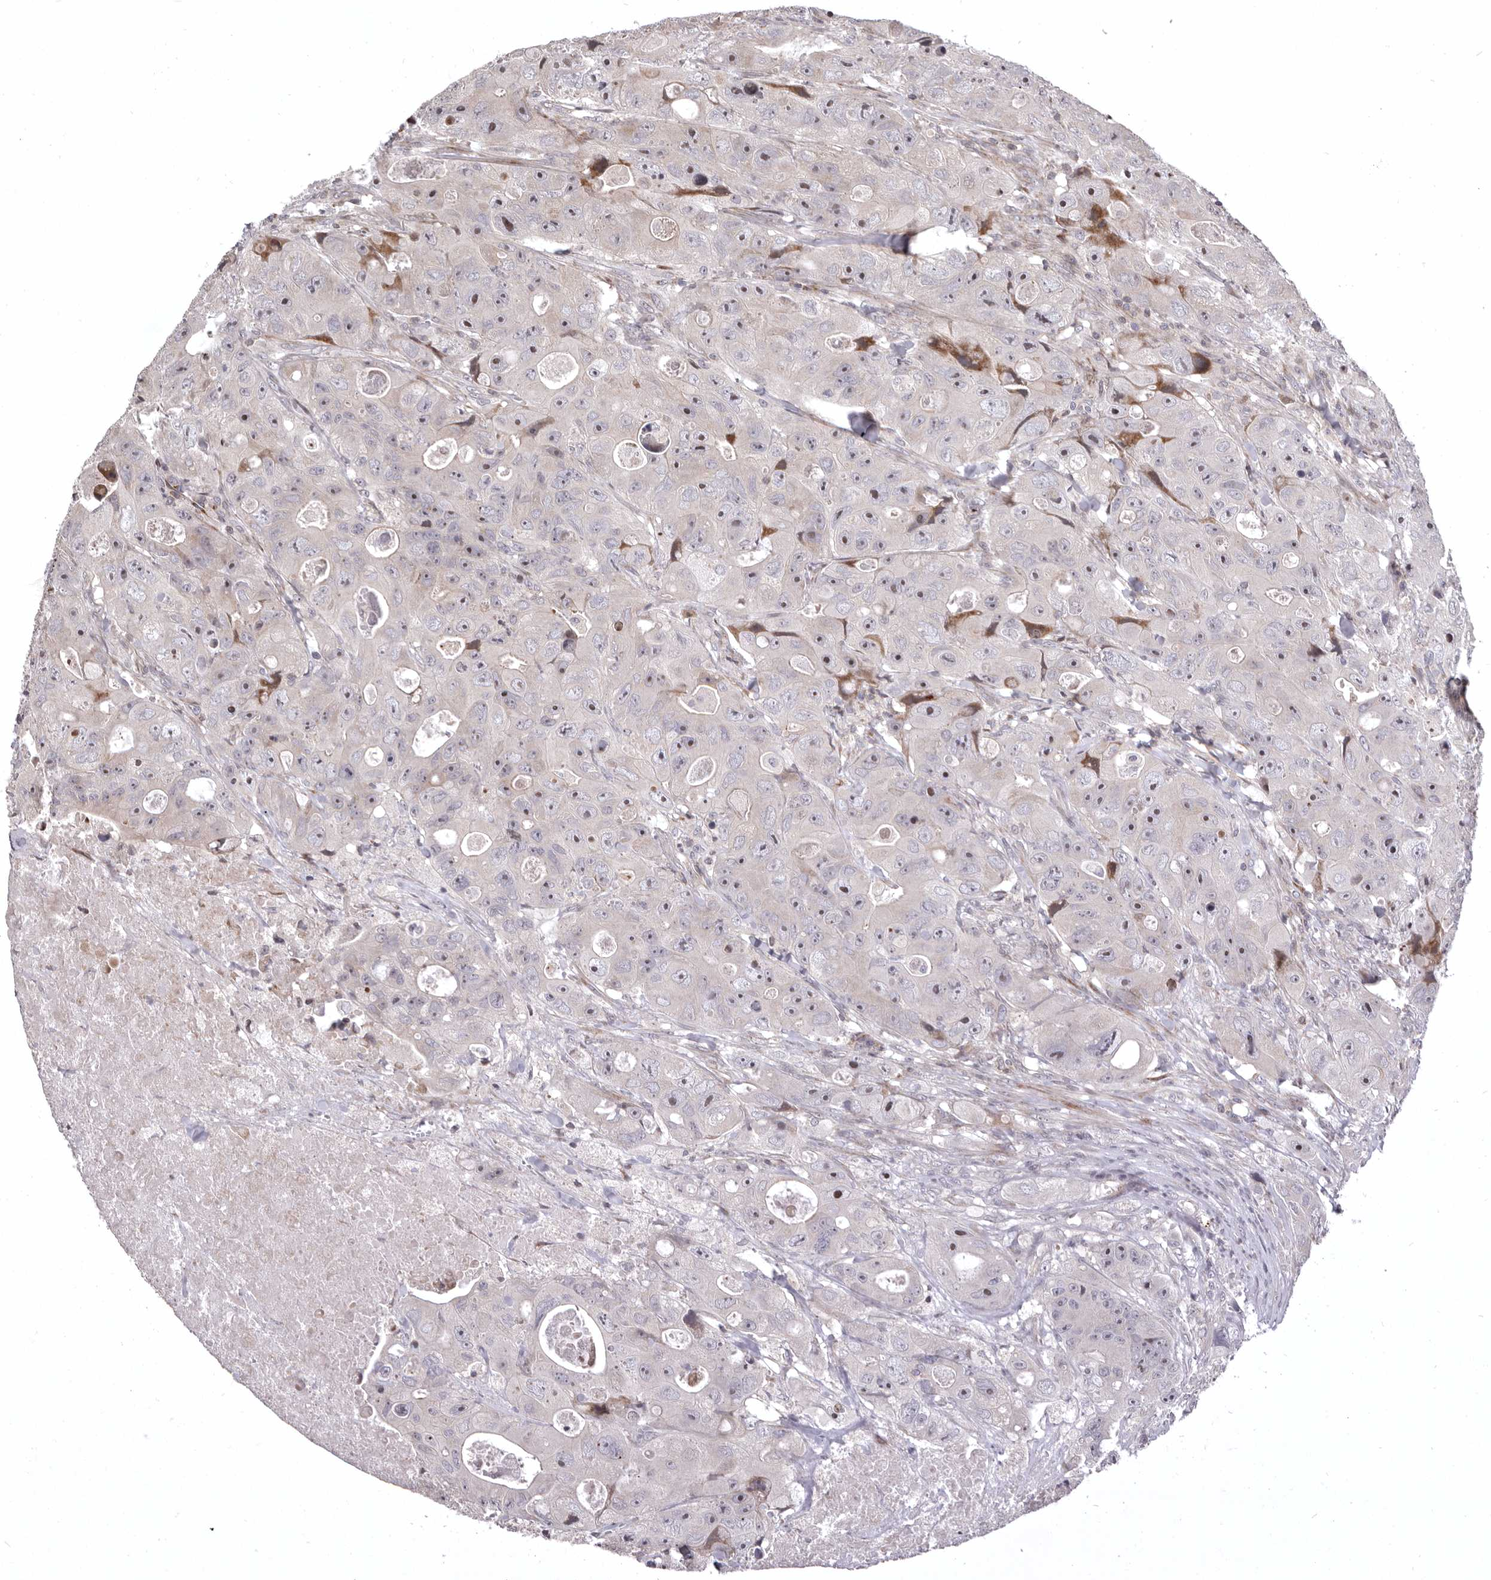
{"staining": {"intensity": "moderate", "quantity": "25%-75%", "location": "nuclear"}, "tissue": "colorectal cancer", "cell_type": "Tumor cells", "image_type": "cancer", "snomed": [{"axis": "morphology", "description": "Adenocarcinoma, NOS"}, {"axis": "topography", "description": "Colon"}], "caption": "About 25%-75% of tumor cells in adenocarcinoma (colorectal) show moderate nuclear protein staining as visualized by brown immunohistochemical staining.", "gene": "AZIN1", "patient": {"sex": "female", "age": 46}}